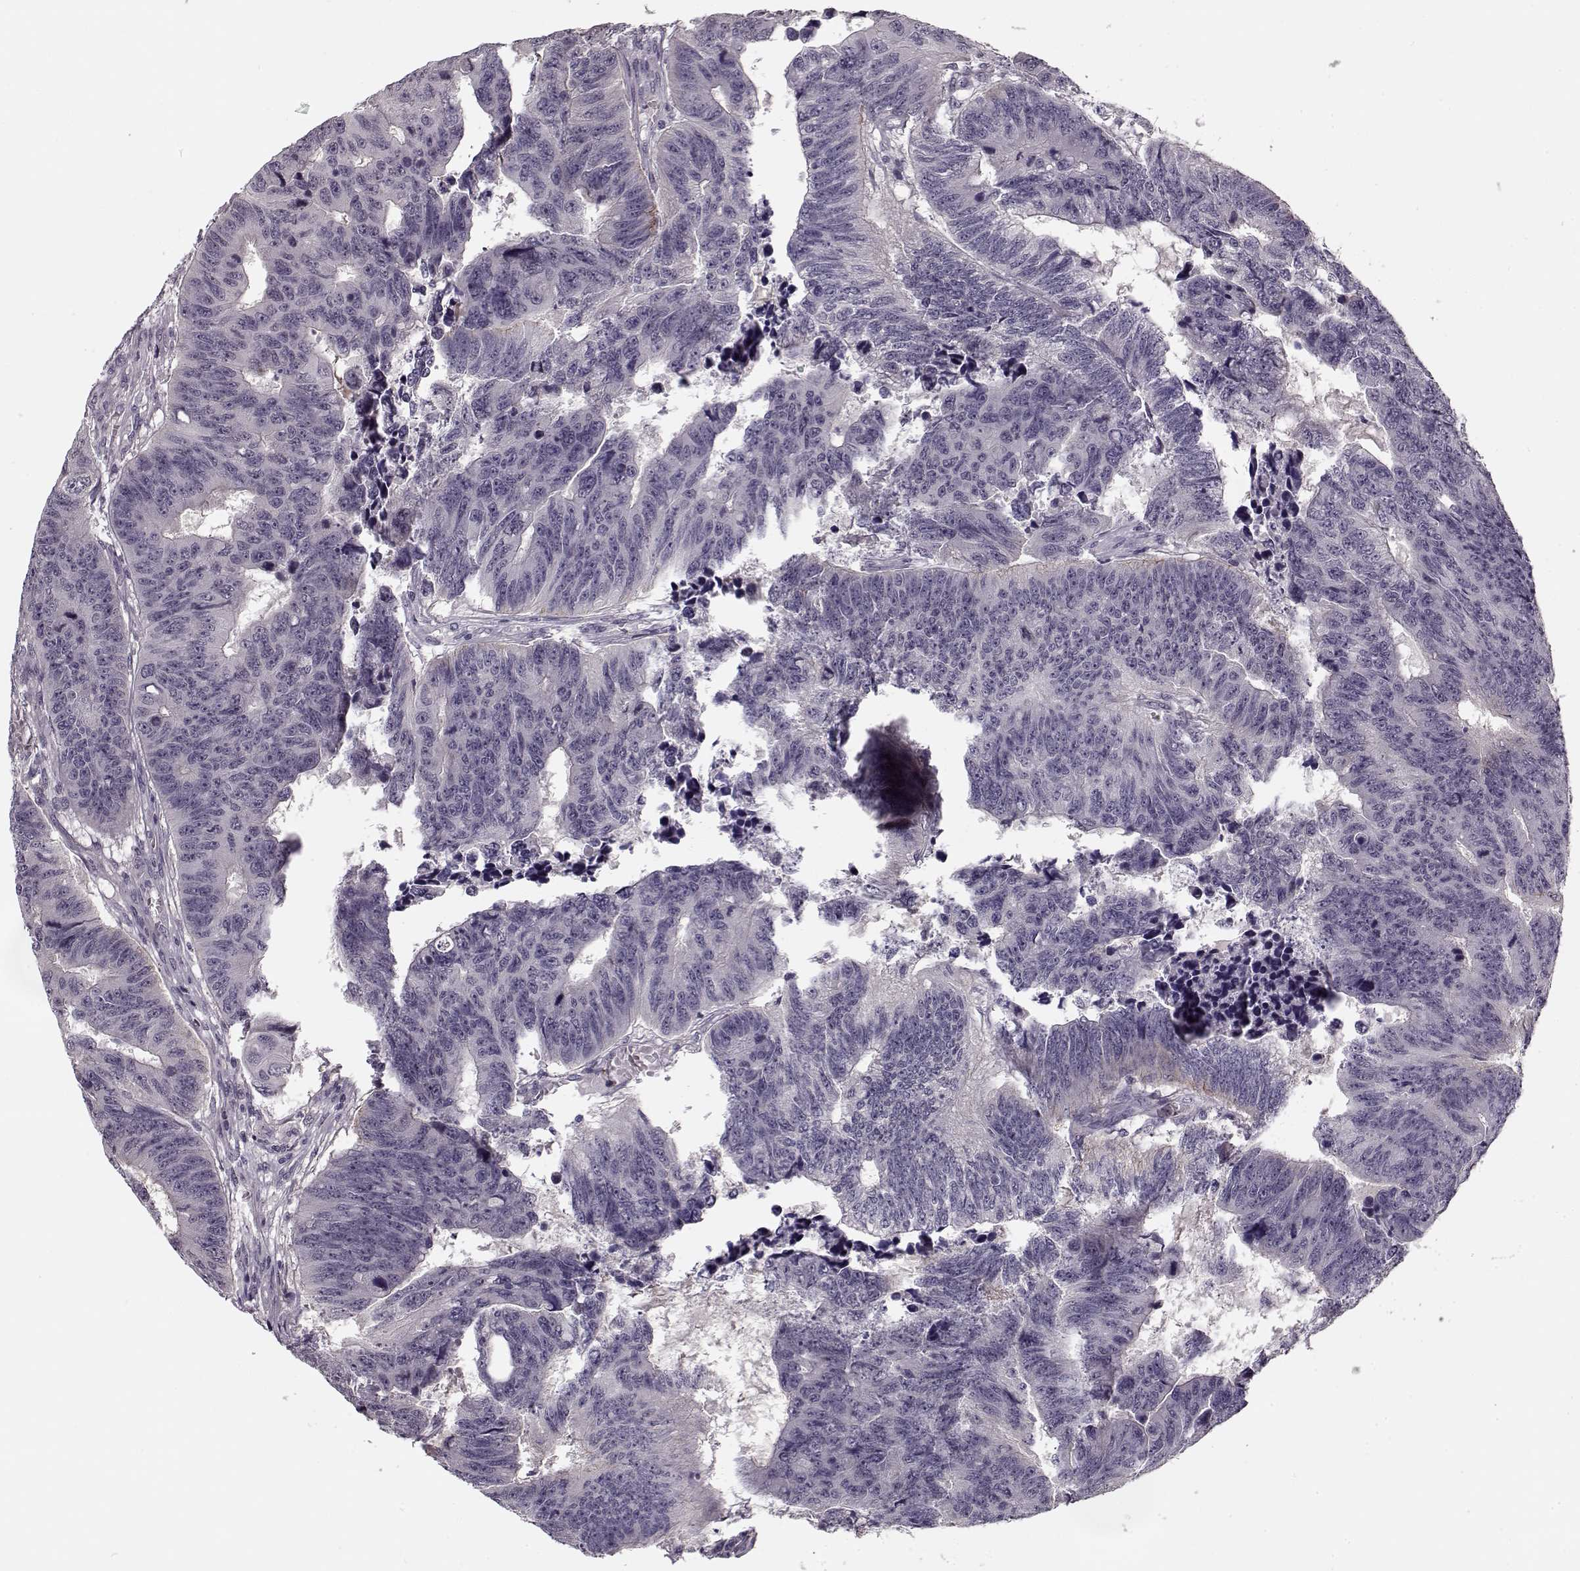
{"staining": {"intensity": "negative", "quantity": "none", "location": "none"}, "tissue": "colorectal cancer", "cell_type": "Tumor cells", "image_type": "cancer", "snomed": [{"axis": "morphology", "description": "Adenocarcinoma, NOS"}, {"axis": "topography", "description": "Appendix"}, {"axis": "topography", "description": "Colon"}, {"axis": "topography", "description": "Cecum"}, {"axis": "topography", "description": "Colon asc"}], "caption": "IHC of human adenocarcinoma (colorectal) reveals no positivity in tumor cells.", "gene": "DNAI3", "patient": {"sex": "female", "age": 85}}